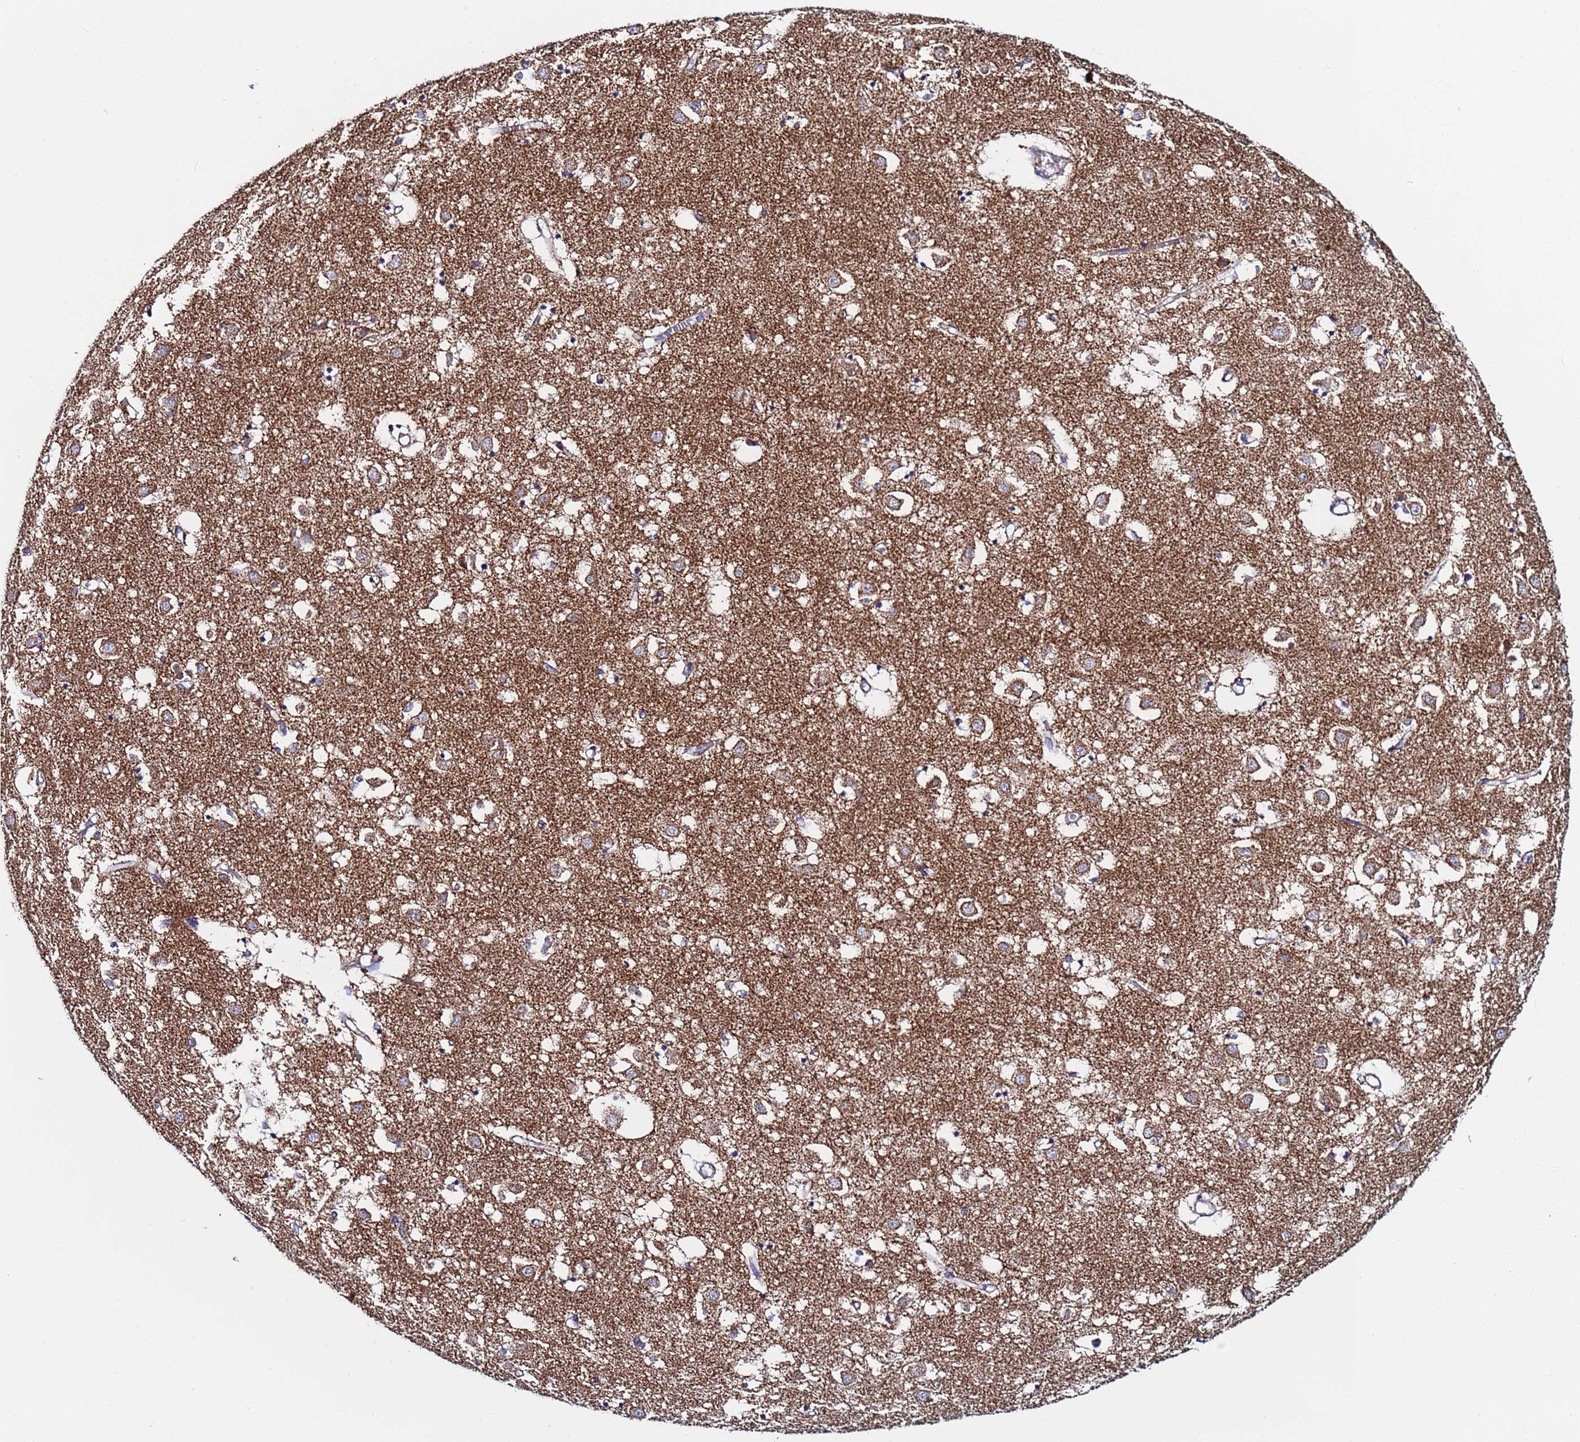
{"staining": {"intensity": "weak", "quantity": "25%-75%", "location": "cytoplasmic/membranous"}, "tissue": "caudate", "cell_type": "Glial cells", "image_type": "normal", "snomed": [{"axis": "morphology", "description": "Normal tissue, NOS"}, {"axis": "topography", "description": "Lateral ventricle wall"}], "caption": "Brown immunohistochemical staining in benign caudate displays weak cytoplasmic/membranous positivity in approximately 25%-75% of glial cells. (IHC, brightfield microscopy, high magnification).", "gene": "ZBTB39", "patient": {"sex": "male", "age": 70}}